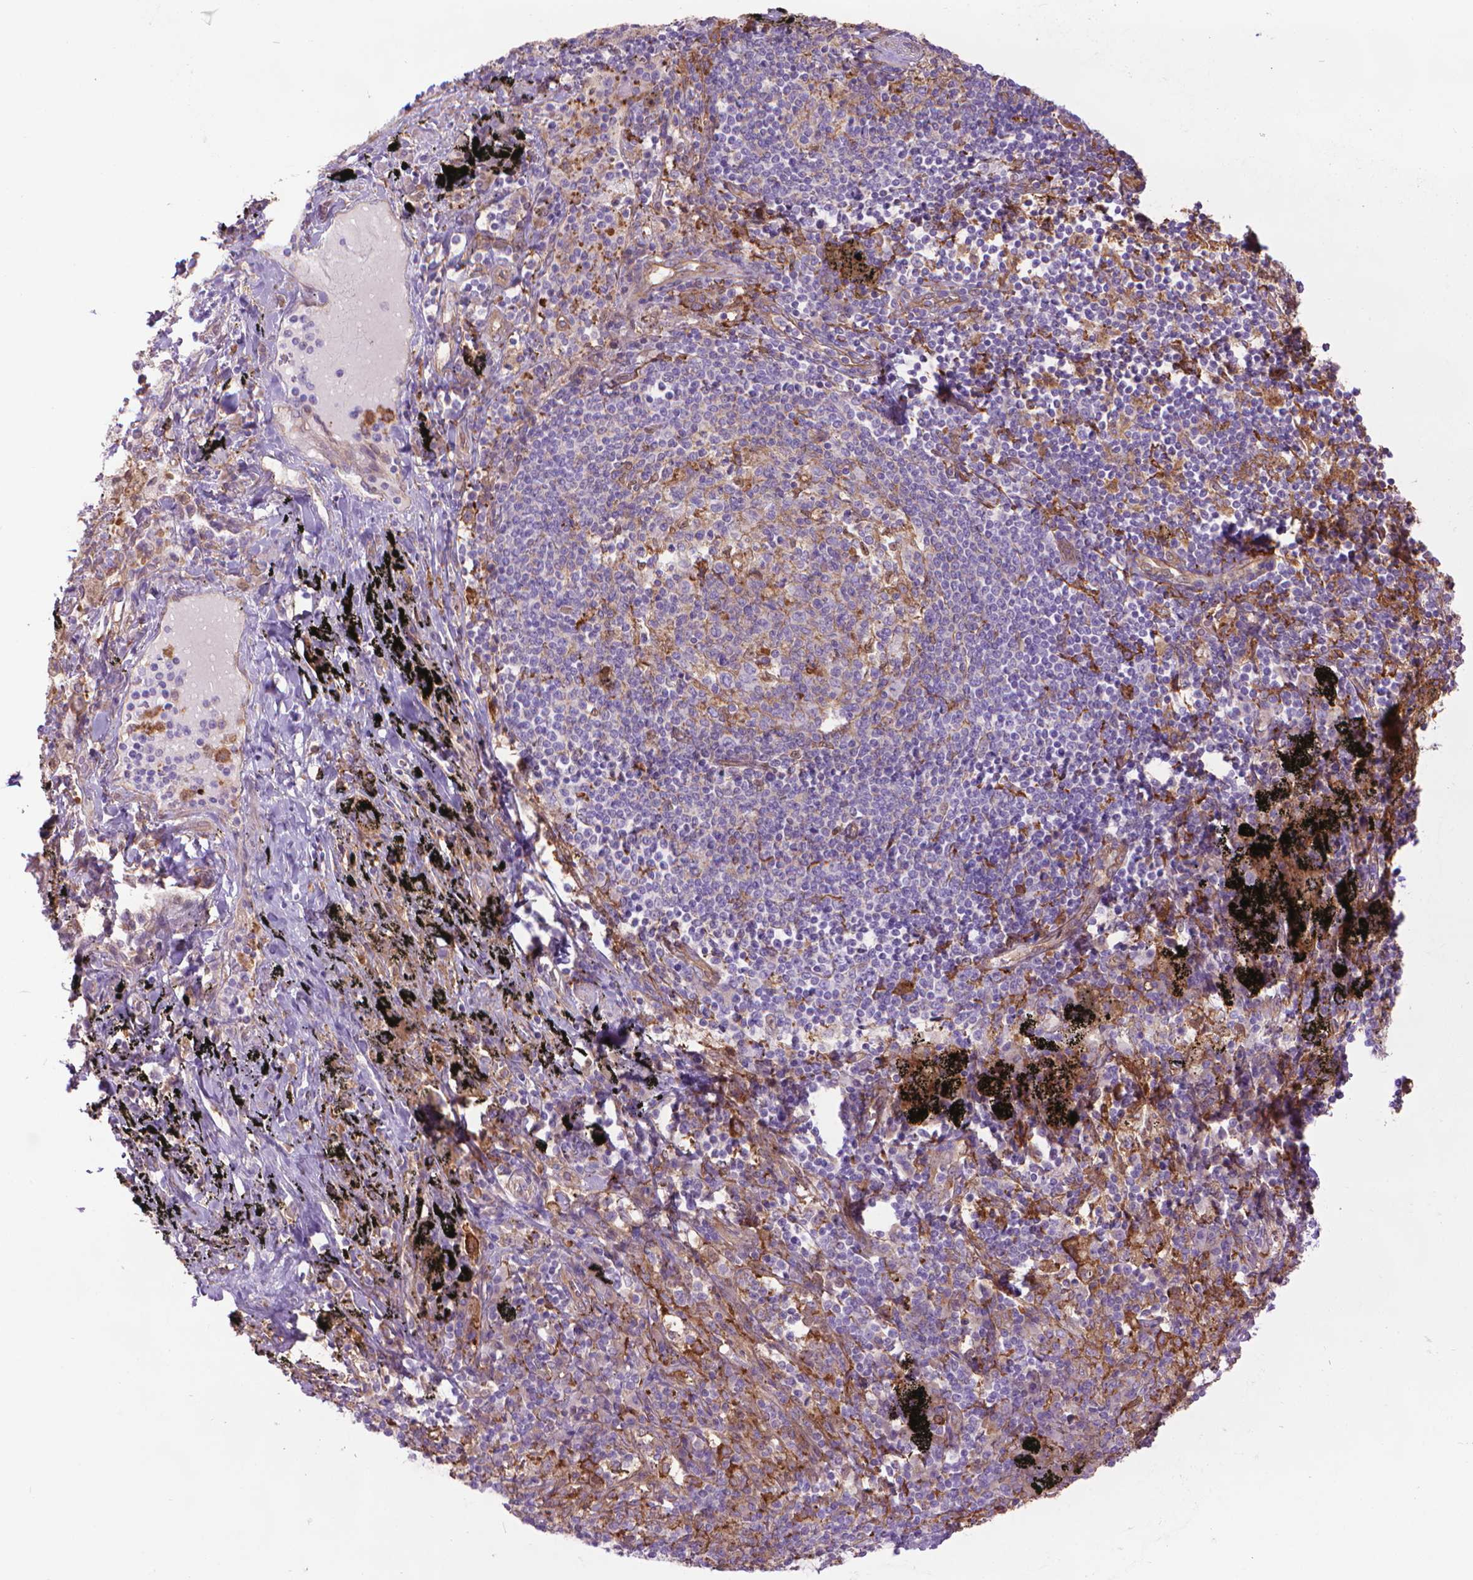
{"staining": {"intensity": "negative", "quantity": "none", "location": "none"}, "tissue": "adipose tissue", "cell_type": "Adipocytes", "image_type": "normal", "snomed": [{"axis": "morphology", "description": "Normal tissue, NOS"}, {"axis": "topography", "description": "Bronchus"}, {"axis": "topography", "description": "Lung"}], "caption": "This is an immunohistochemistry (IHC) histopathology image of unremarkable adipose tissue. There is no expression in adipocytes.", "gene": "CORO1B", "patient": {"sex": "female", "age": 57}}